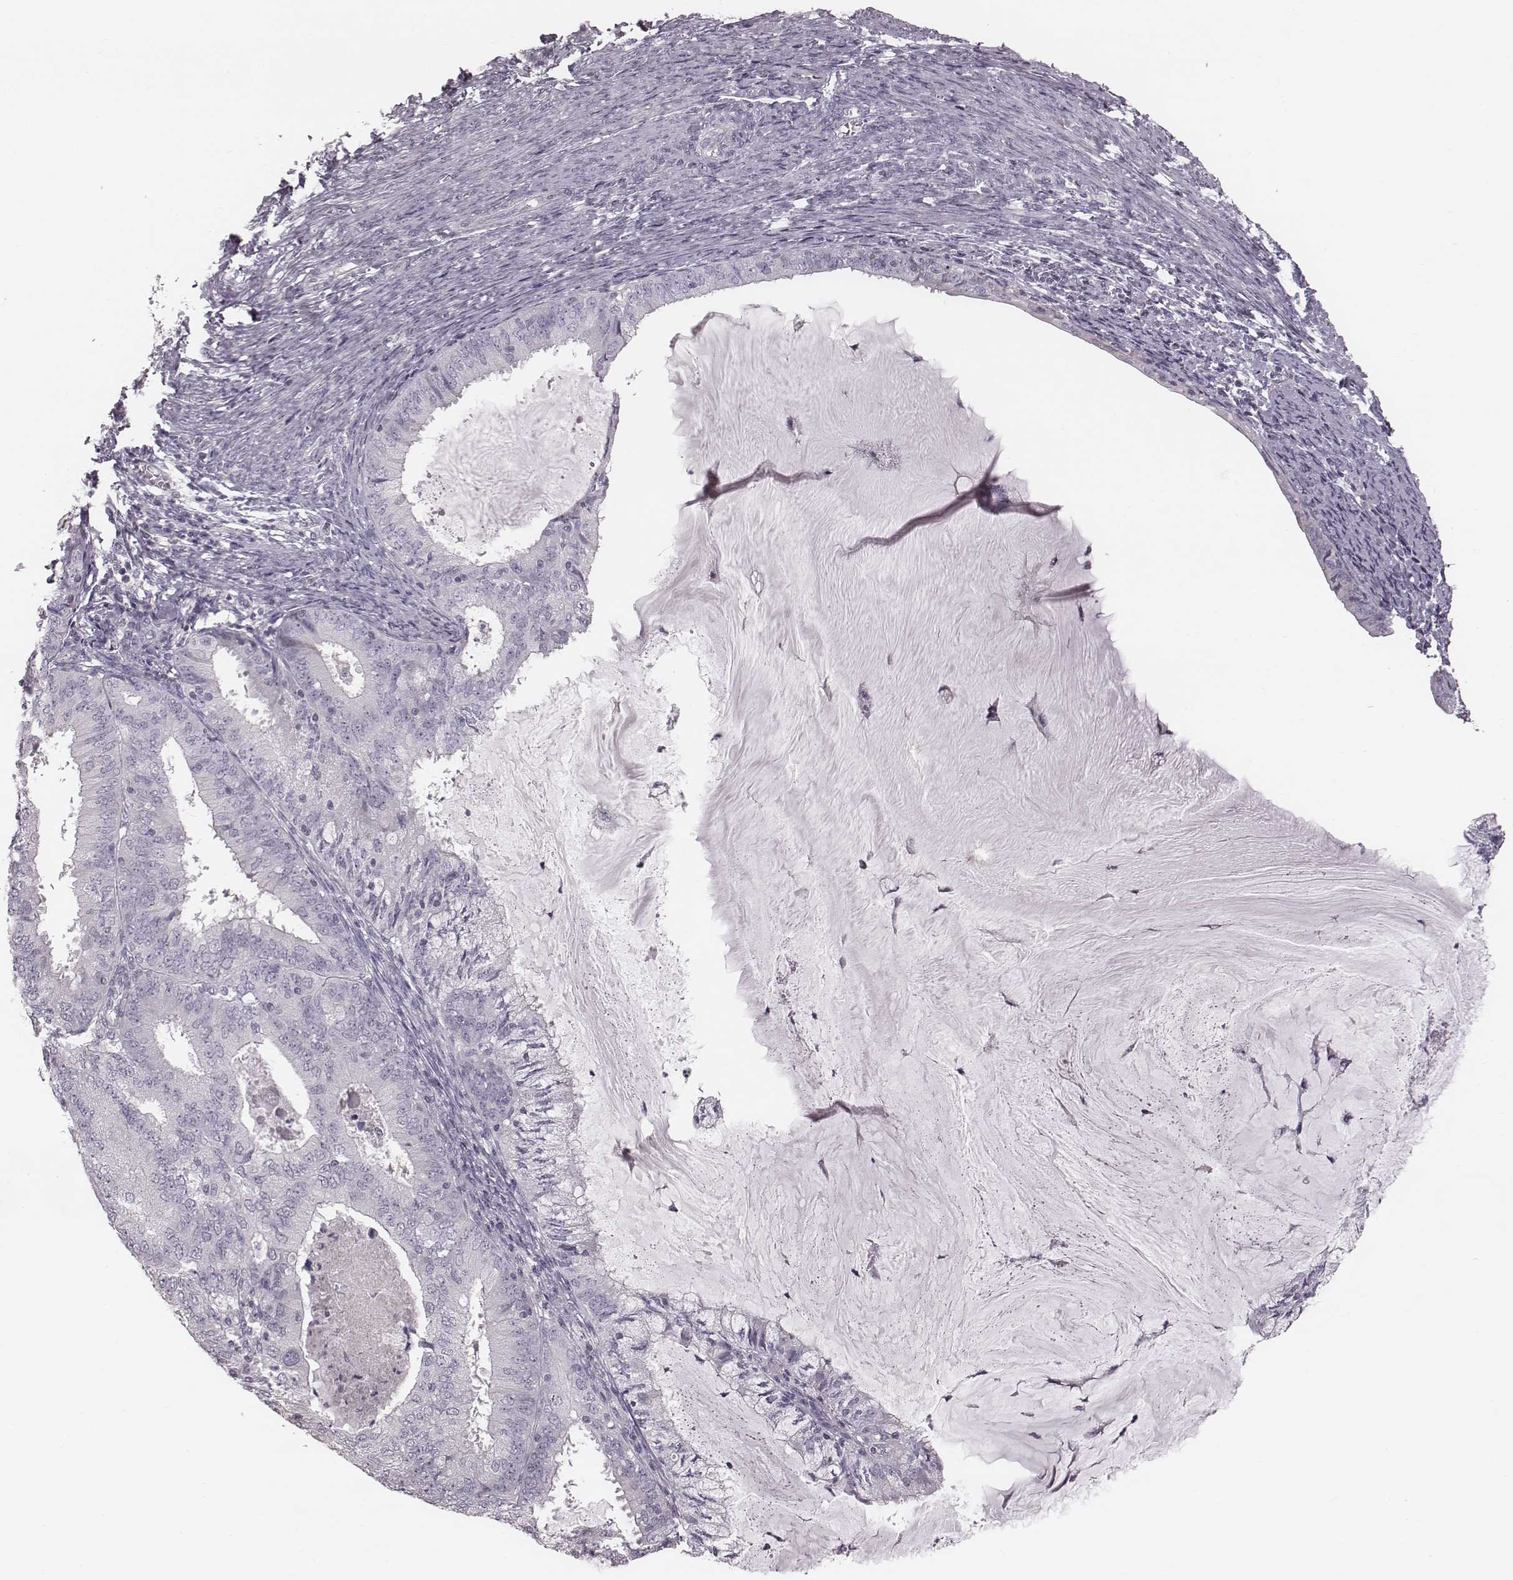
{"staining": {"intensity": "negative", "quantity": "none", "location": "none"}, "tissue": "endometrial cancer", "cell_type": "Tumor cells", "image_type": "cancer", "snomed": [{"axis": "morphology", "description": "Adenocarcinoma, NOS"}, {"axis": "topography", "description": "Endometrium"}], "caption": "Tumor cells show no significant protein positivity in endometrial cancer (adenocarcinoma).", "gene": "S100Z", "patient": {"sex": "female", "age": 57}}